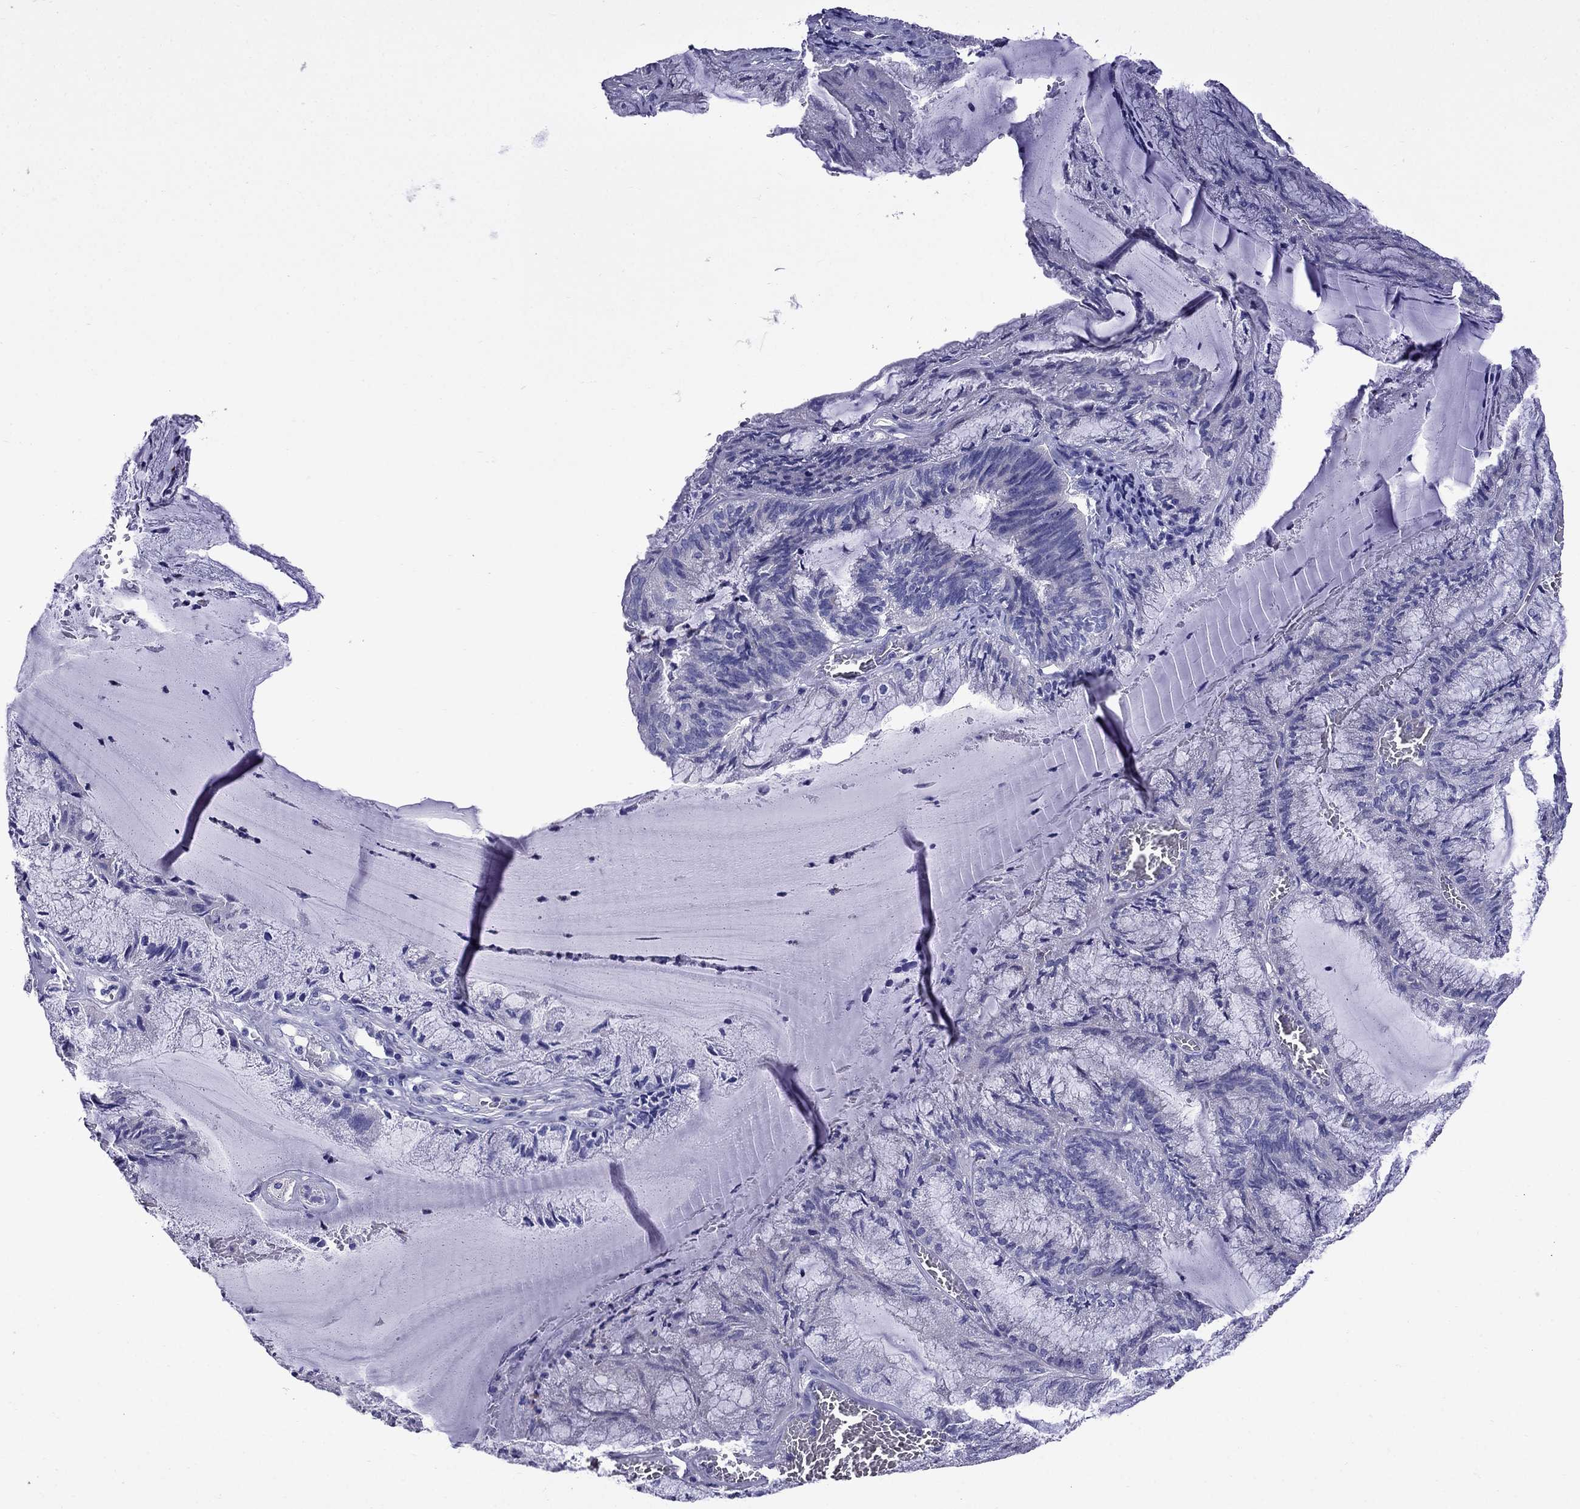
{"staining": {"intensity": "negative", "quantity": "none", "location": "none"}, "tissue": "endometrial cancer", "cell_type": "Tumor cells", "image_type": "cancer", "snomed": [{"axis": "morphology", "description": "Carcinoma, NOS"}, {"axis": "topography", "description": "Endometrium"}], "caption": "This is an immunohistochemistry (IHC) micrograph of human endometrial carcinoma. There is no positivity in tumor cells.", "gene": "OXCT2", "patient": {"sex": "female", "age": 62}}